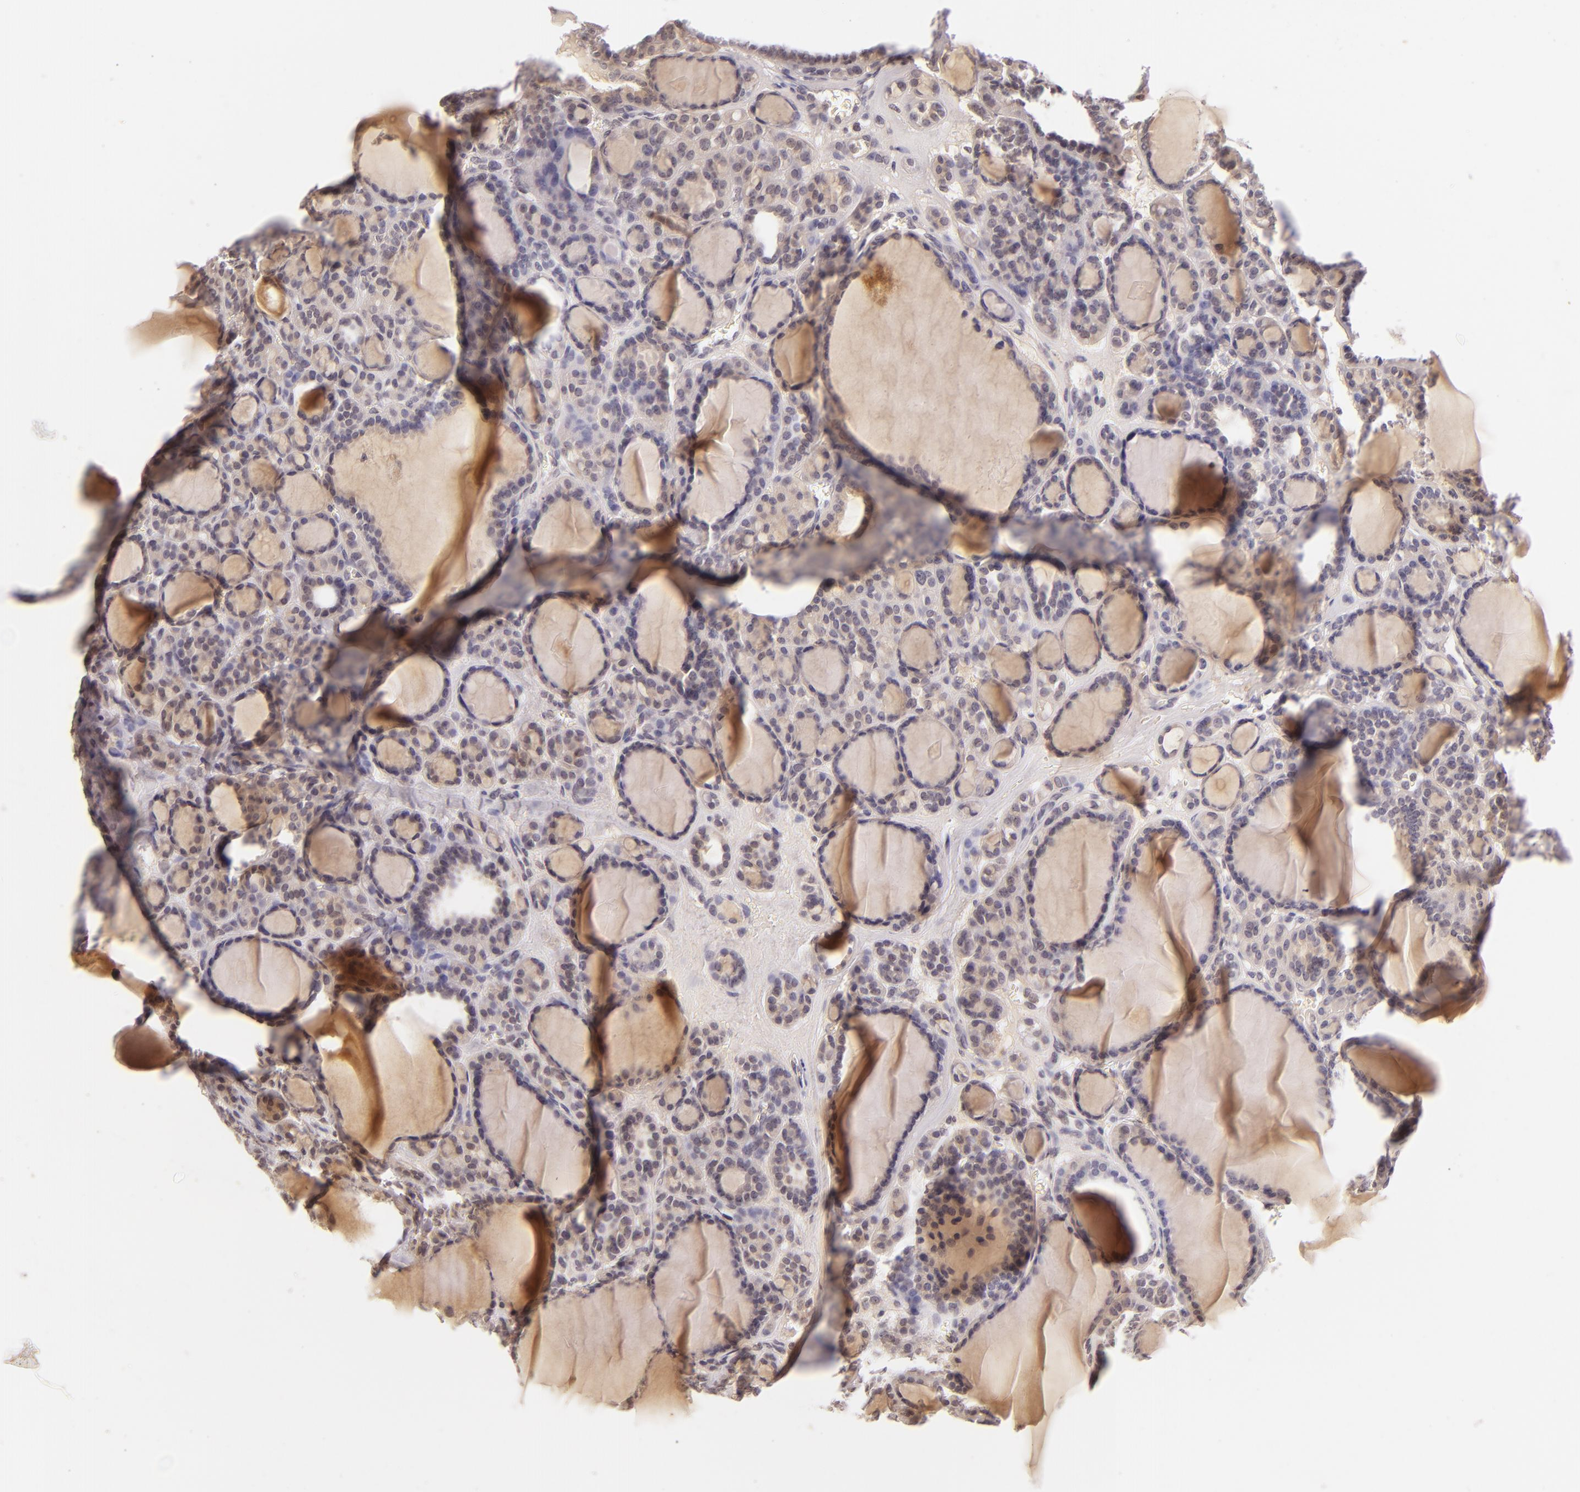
{"staining": {"intensity": "weak", "quantity": "25%-75%", "location": "cytoplasmic/membranous"}, "tissue": "thyroid cancer", "cell_type": "Tumor cells", "image_type": "cancer", "snomed": [{"axis": "morphology", "description": "Follicular adenoma carcinoma, NOS"}, {"axis": "topography", "description": "Thyroid gland"}], "caption": "A high-resolution micrograph shows immunohistochemistry (IHC) staining of thyroid follicular adenoma carcinoma, which exhibits weak cytoplasmic/membranous staining in about 25%-75% of tumor cells.", "gene": "CASP8", "patient": {"sex": "female", "age": 71}}